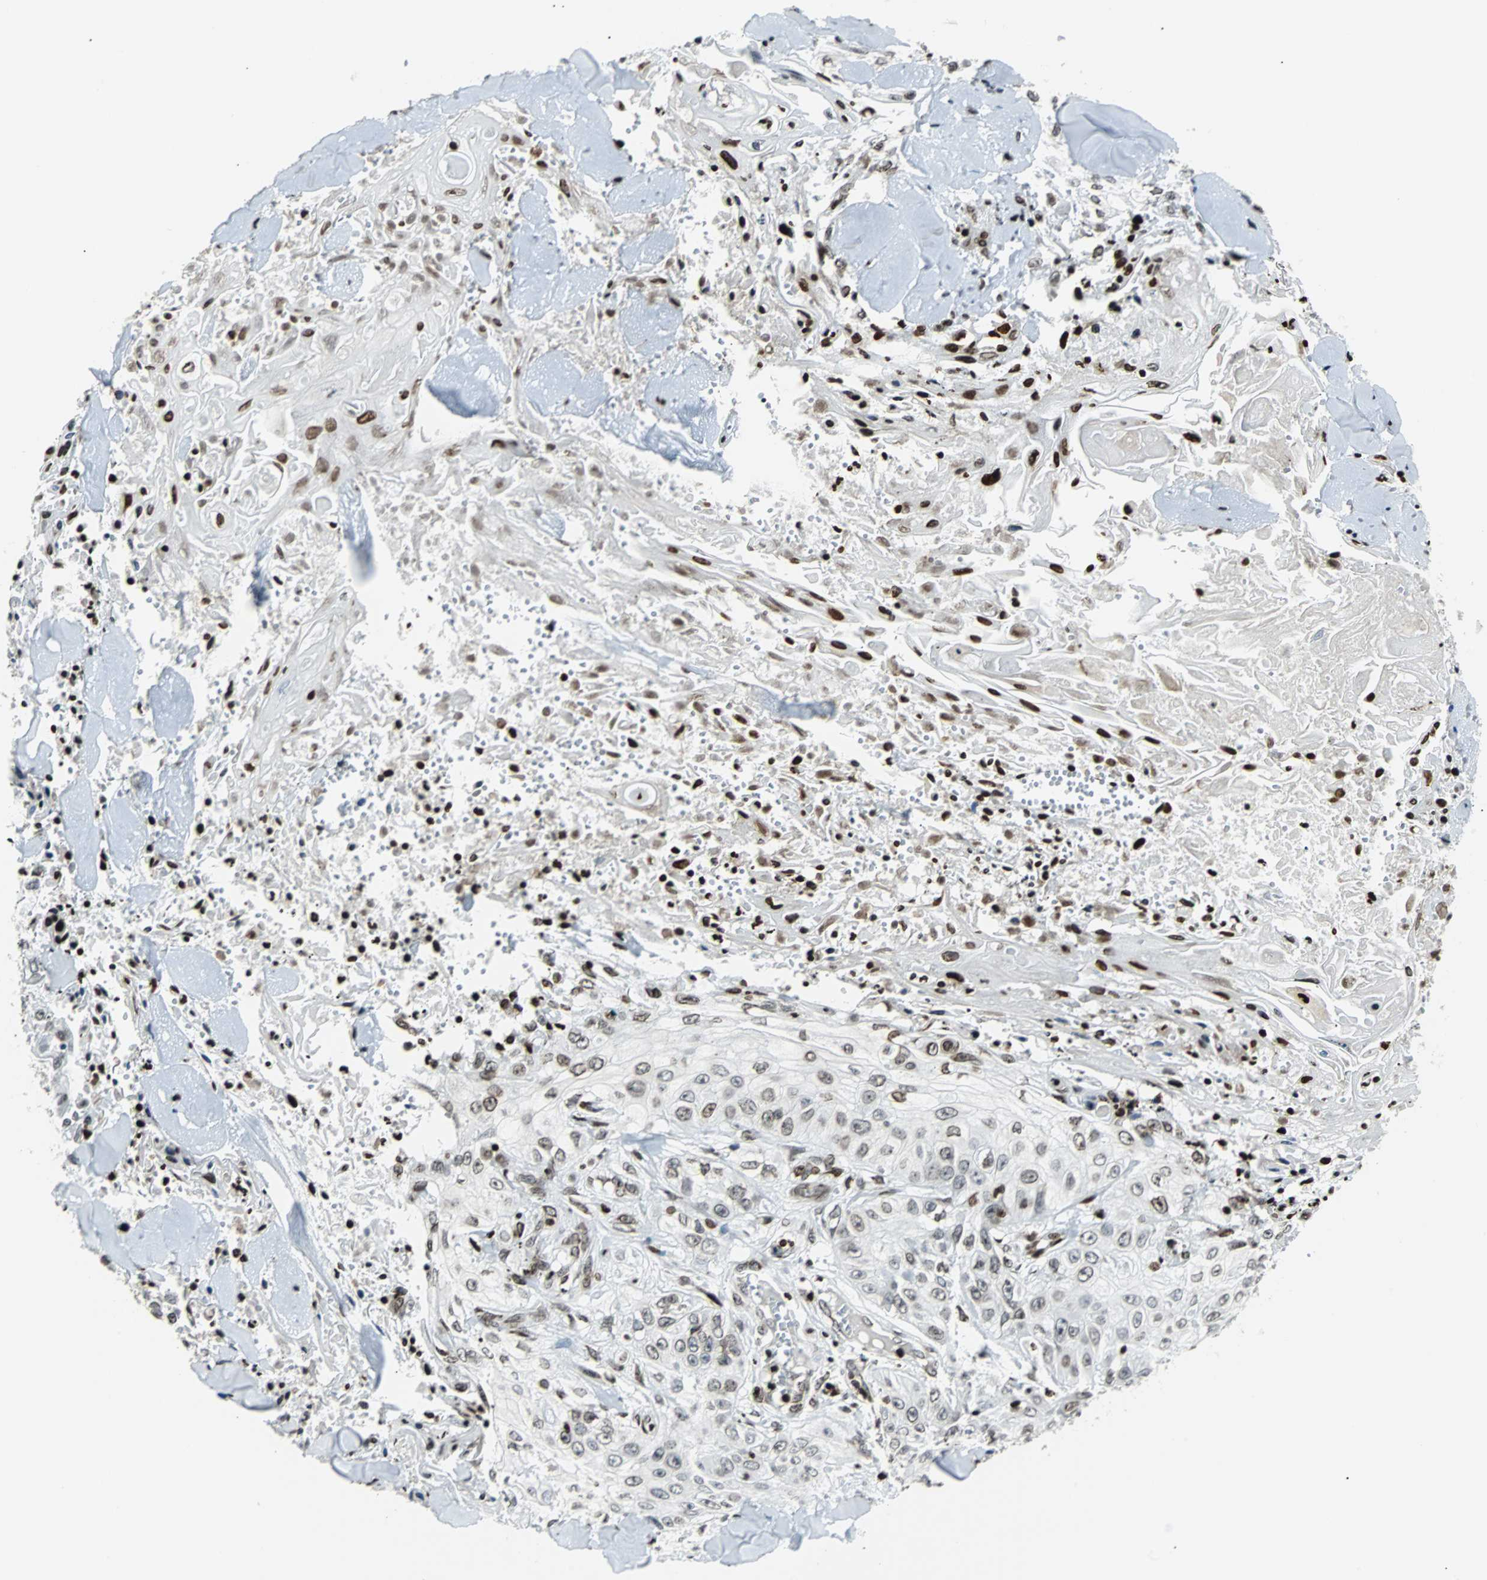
{"staining": {"intensity": "weak", "quantity": "25%-75%", "location": "nuclear"}, "tissue": "skin cancer", "cell_type": "Tumor cells", "image_type": "cancer", "snomed": [{"axis": "morphology", "description": "Squamous cell carcinoma, NOS"}, {"axis": "topography", "description": "Skin"}], "caption": "The micrograph displays immunohistochemical staining of squamous cell carcinoma (skin). There is weak nuclear staining is present in about 25%-75% of tumor cells.", "gene": "ZNF131", "patient": {"sex": "male", "age": 86}}